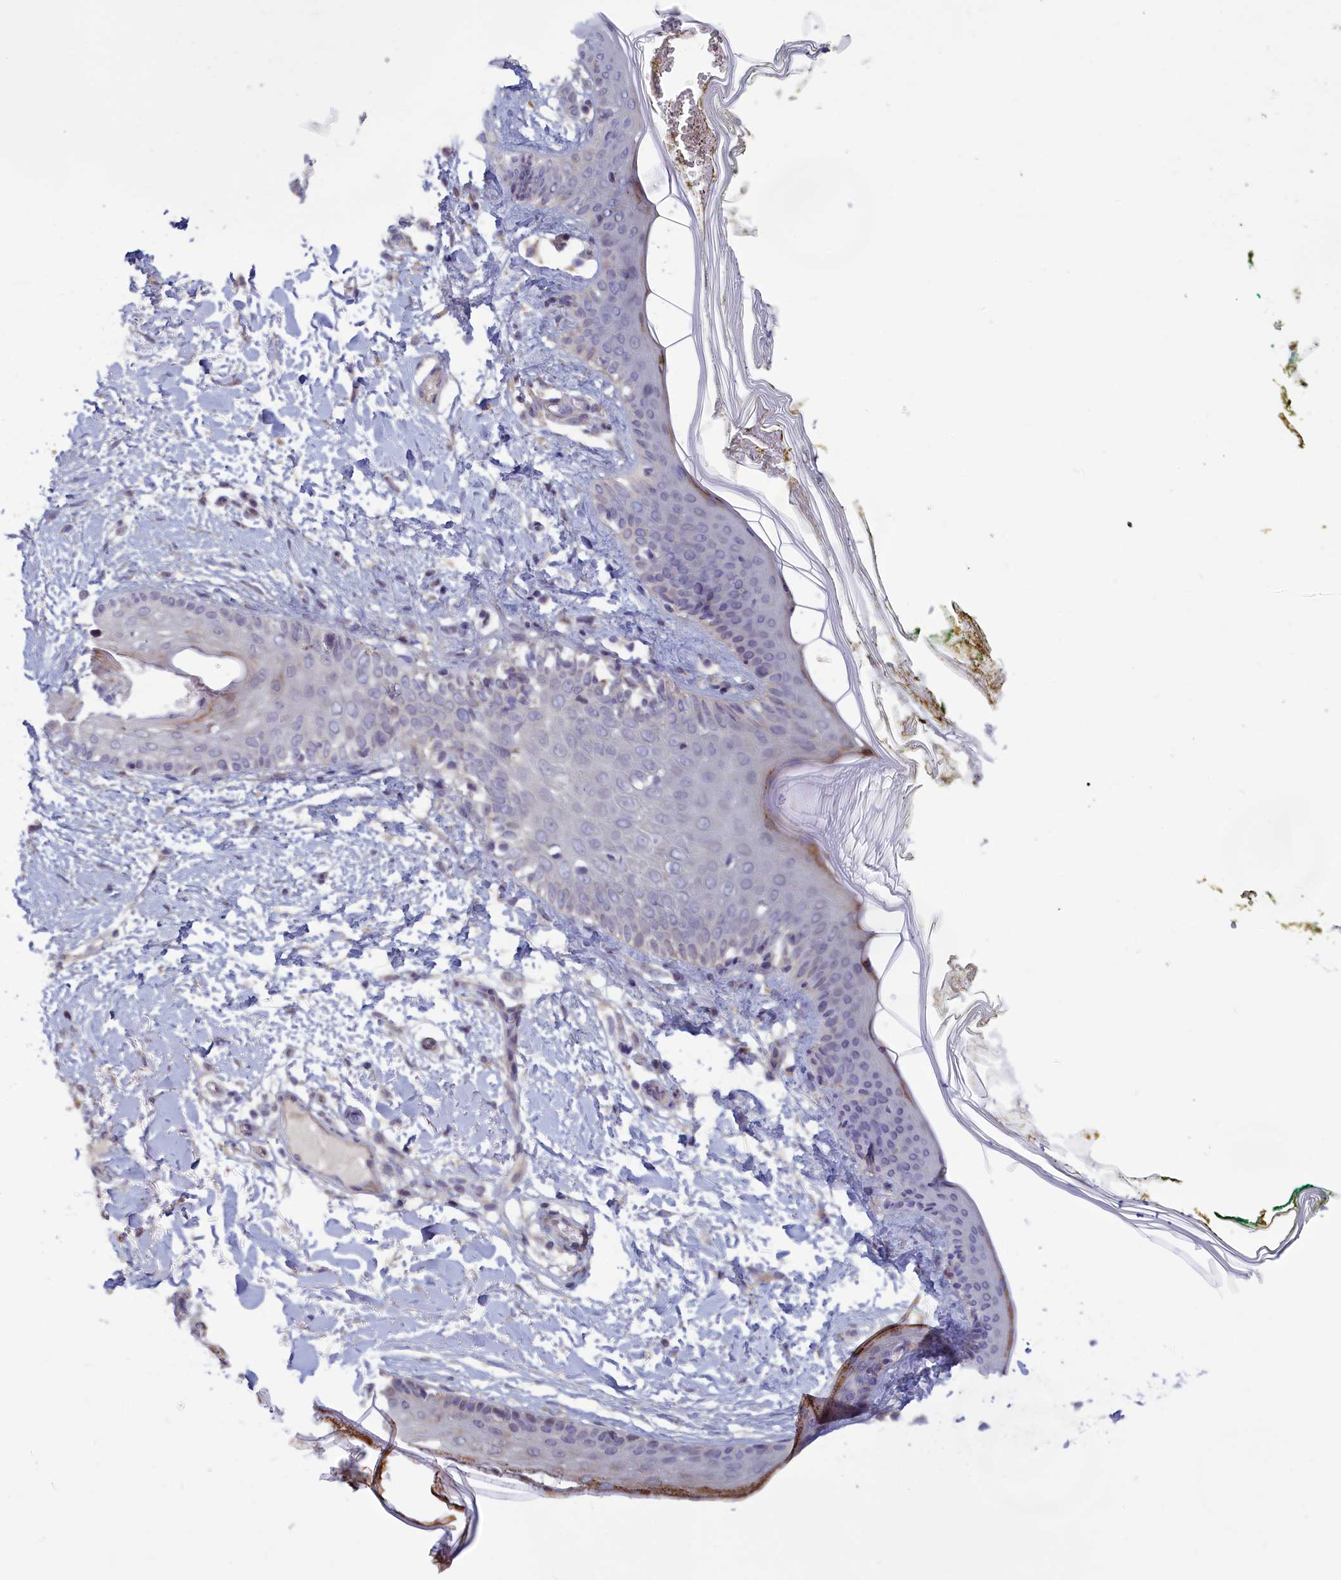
{"staining": {"intensity": "negative", "quantity": "none", "location": "none"}, "tissue": "skin", "cell_type": "Fibroblasts", "image_type": "normal", "snomed": [{"axis": "morphology", "description": "Normal tissue, NOS"}, {"axis": "topography", "description": "Skin"}], "caption": "A photomicrograph of skin stained for a protein reveals no brown staining in fibroblasts. (DAB (3,3'-diaminobenzidine) IHC visualized using brightfield microscopy, high magnification).", "gene": "HECA", "patient": {"sex": "female", "age": 34}}